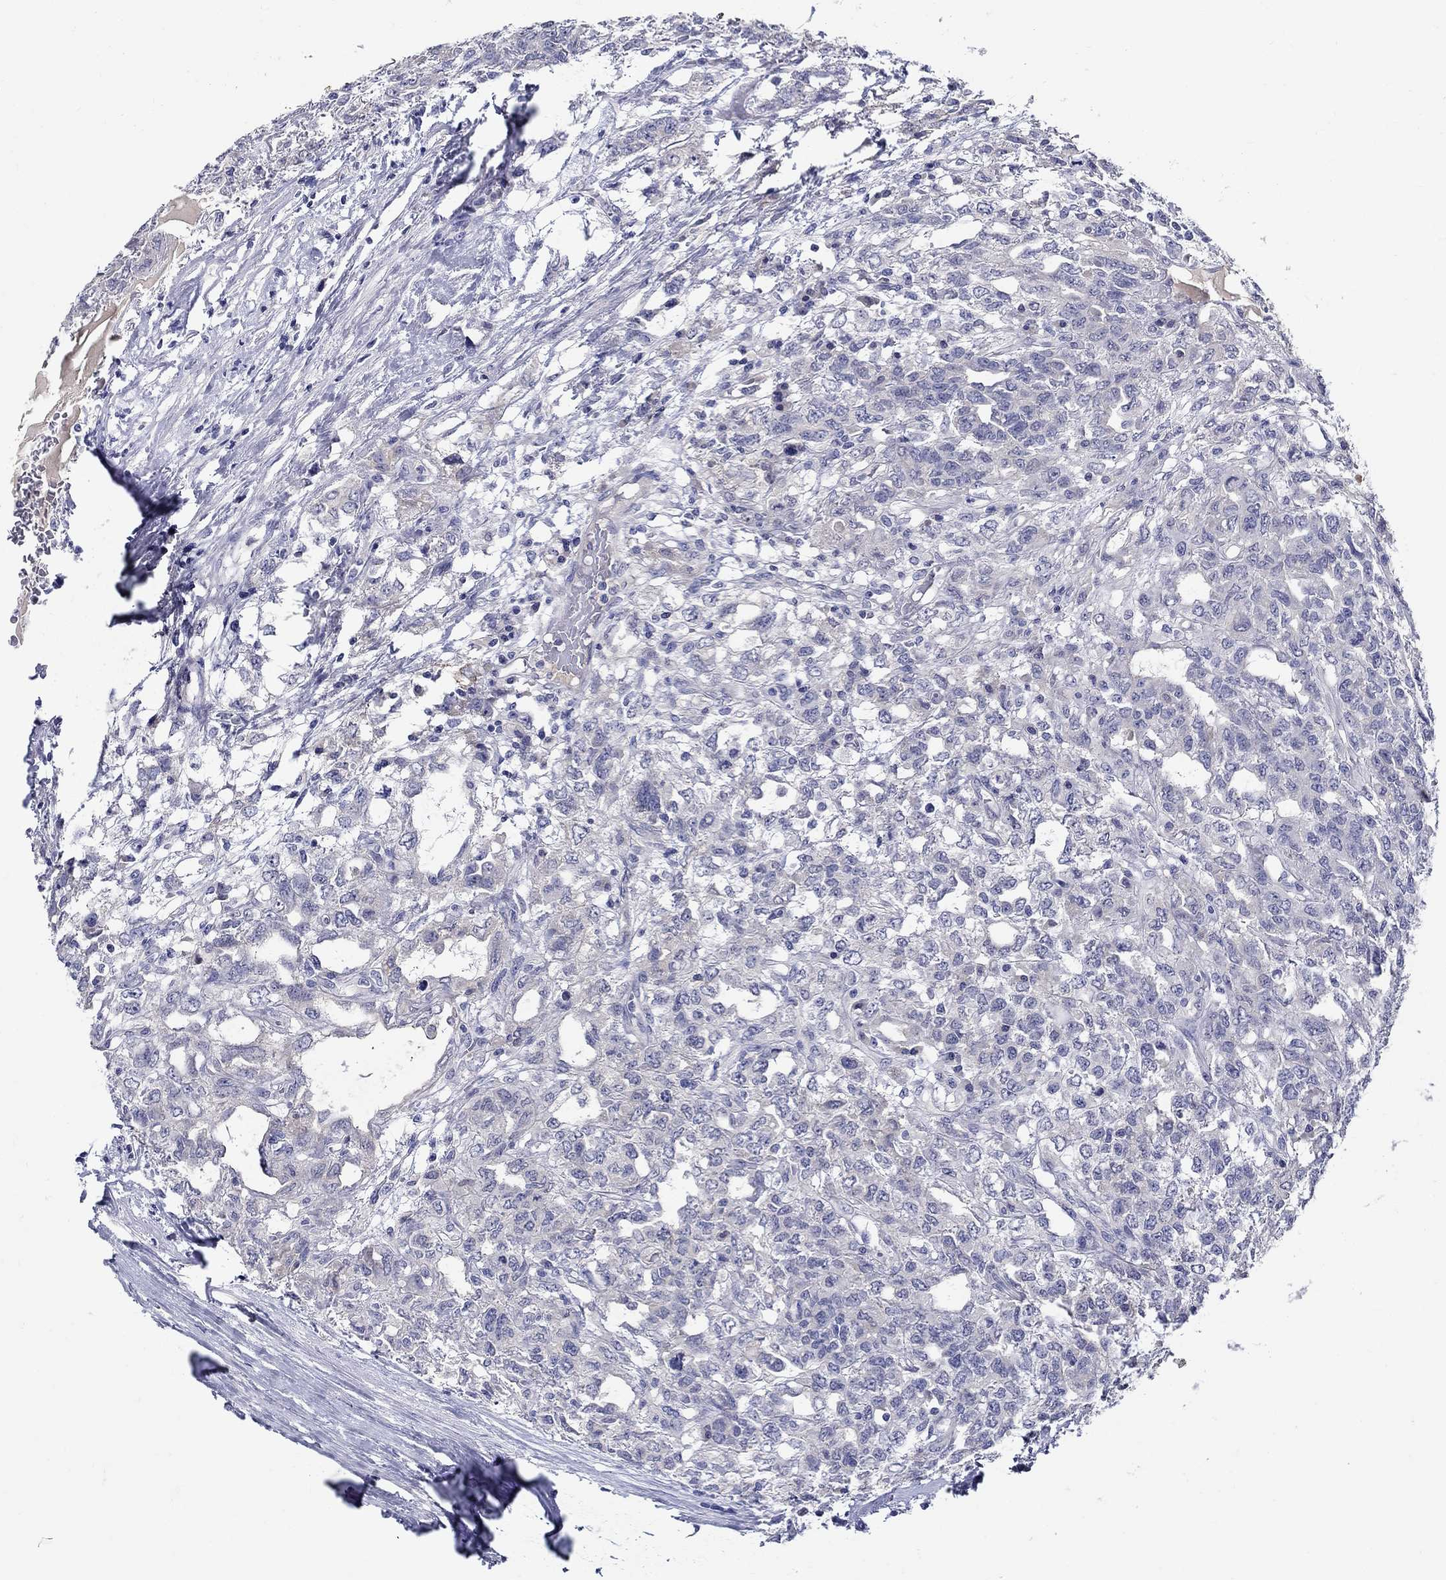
{"staining": {"intensity": "negative", "quantity": "none", "location": "none"}, "tissue": "testis cancer", "cell_type": "Tumor cells", "image_type": "cancer", "snomed": [{"axis": "morphology", "description": "Seminoma, NOS"}, {"axis": "topography", "description": "Testis"}], "caption": "A high-resolution photomicrograph shows IHC staining of testis cancer (seminoma), which reveals no significant positivity in tumor cells.", "gene": "SLC30A3", "patient": {"sex": "male", "age": 52}}